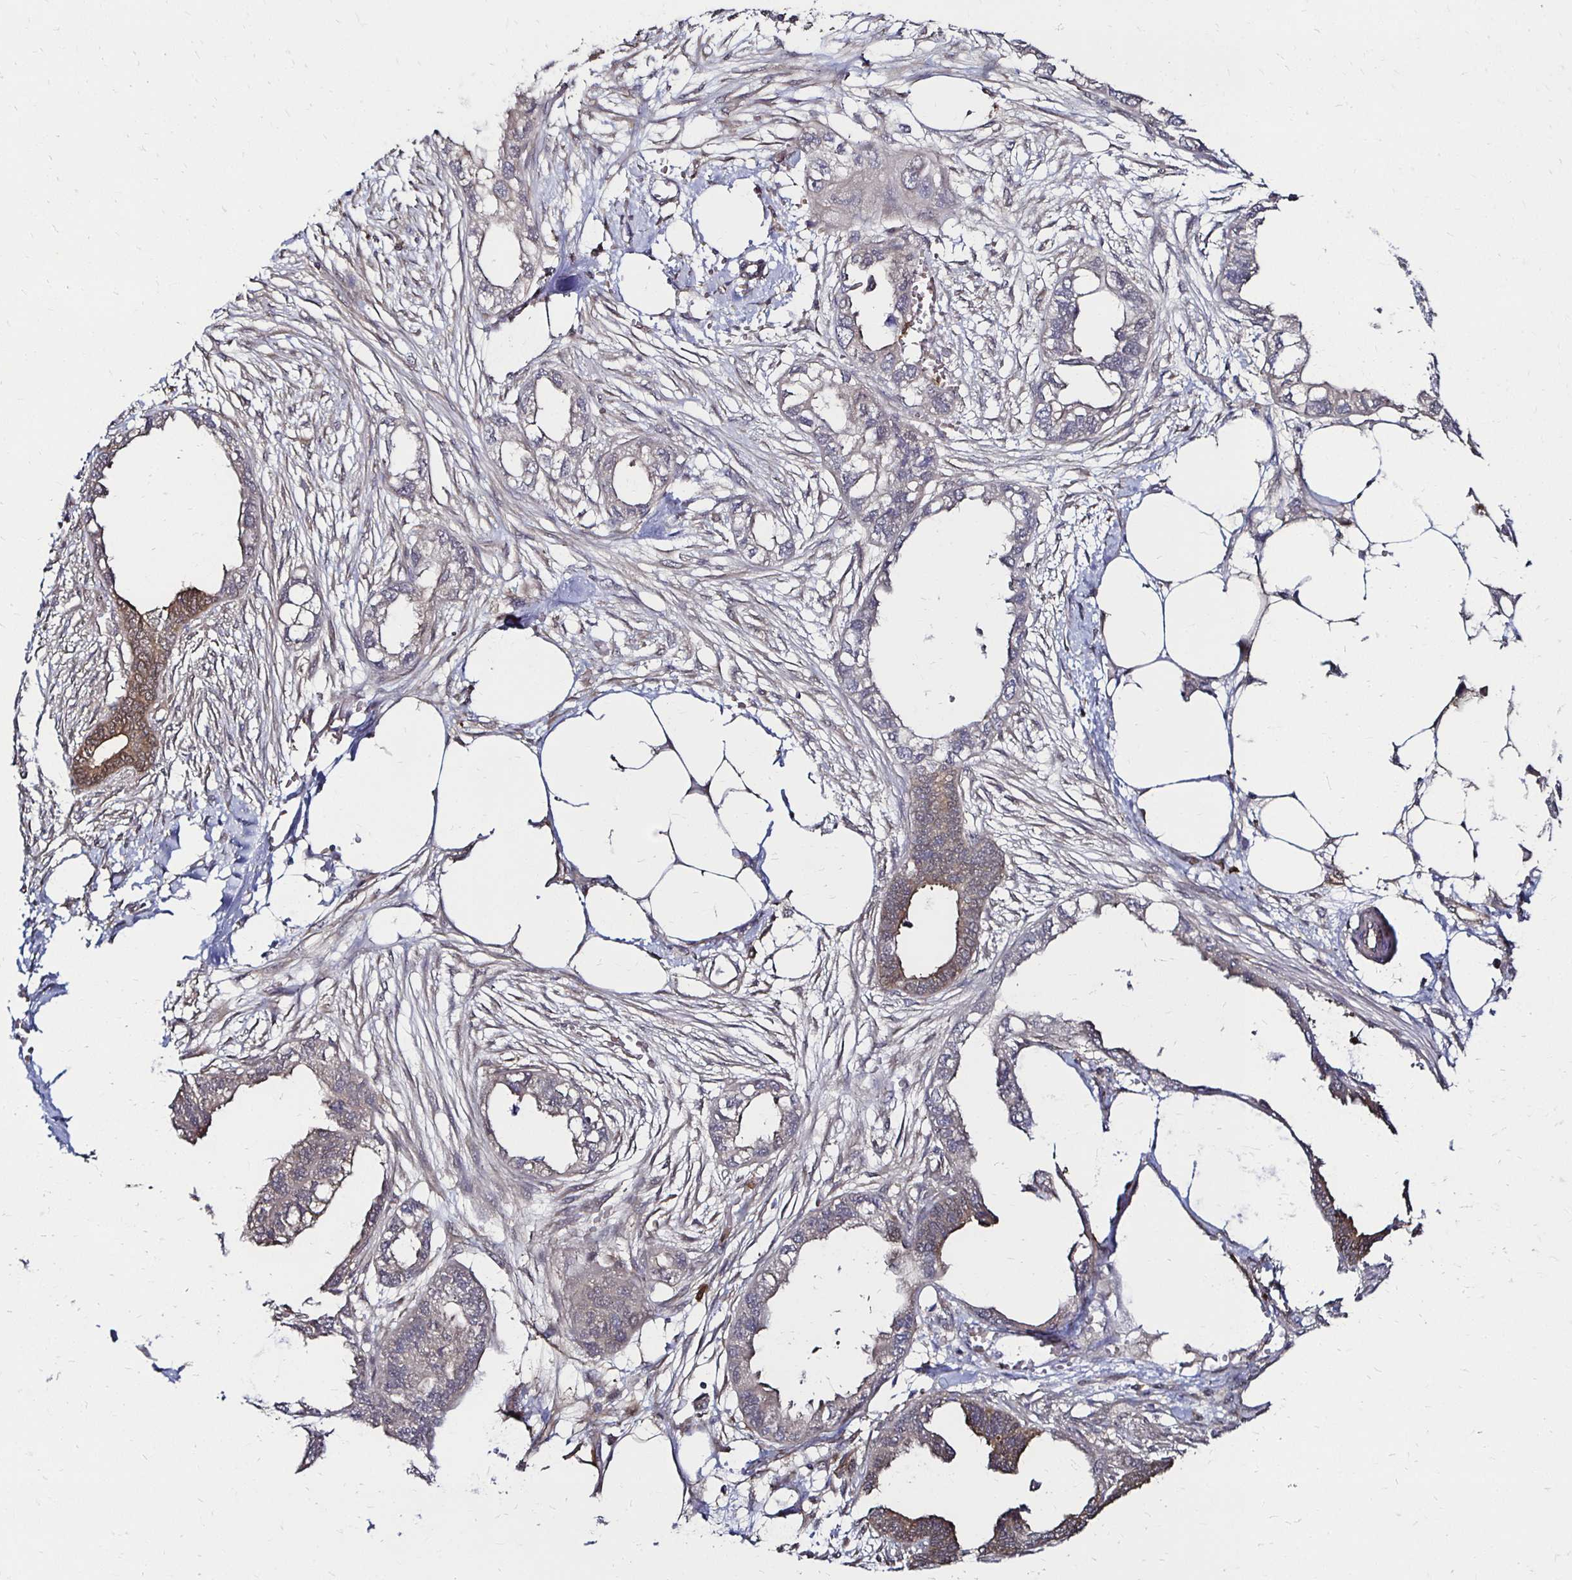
{"staining": {"intensity": "weak", "quantity": "<25%", "location": "cytoplasmic/membranous"}, "tissue": "endometrial cancer", "cell_type": "Tumor cells", "image_type": "cancer", "snomed": [{"axis": "morphology", "description": "Adenocarcinoma, NOS"}, {"axis": "morphology", "description": "Adenocarcinoma, metastatic, NOS"}, {"axis": "topography", "description": "Adipose tissue"}, {"axis": "topography", "description": "Endometrium"}], "caption": "A high-resolution photomicrograph shows immunohistochemistry staining of endometrial cancer, which reveals no significant positivity in tumor cells. (DAB (3,3'-diaminobenzidine) immunohistochemistry visualized using brightfield microscopy, high magnification).", "gene": "TXN", "patient": {"sex": "female", "age": 67}}